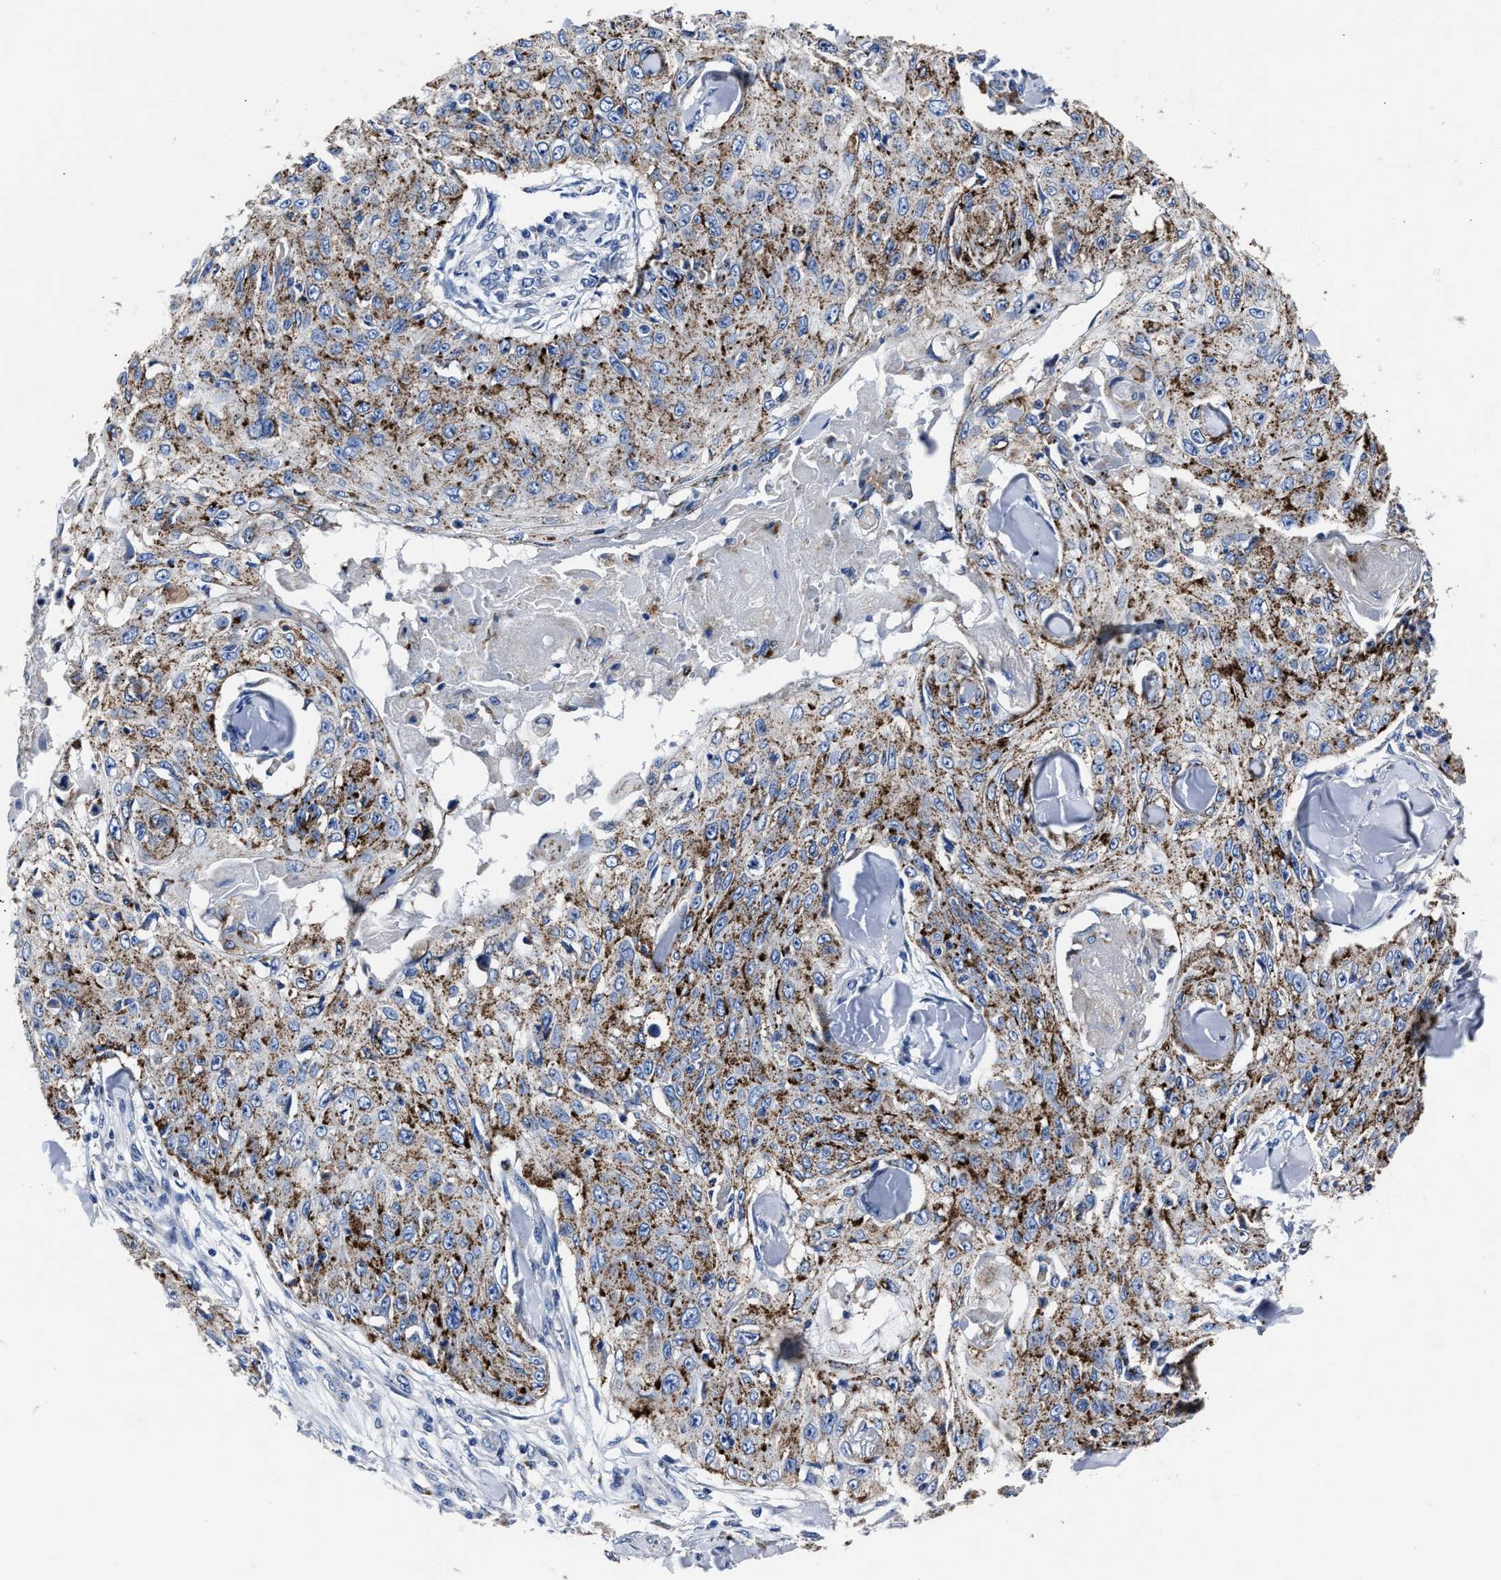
{"staining": {"intensity": "strong", "quantity": "25%-75%", "location": "cytoplasmic/membranous"}, "tissue": "skin cancer", "cell_type": "Tumor cells", "image_type": "cancer", "snomed": [{"axis": "morphology", "description": "Squamous cell carcinoma, NOS"}, {"axis": "topography", "description": "Skin"}], "caption": "Protein expression analysis of skin cancer (squamous cell carcinoma) displays strong cytoplasmic/membranous expression in approximately 25%-75% of tumor cells.", "gene": "LAMTOR4", "patient": {"sex": "male", "age": 86}}